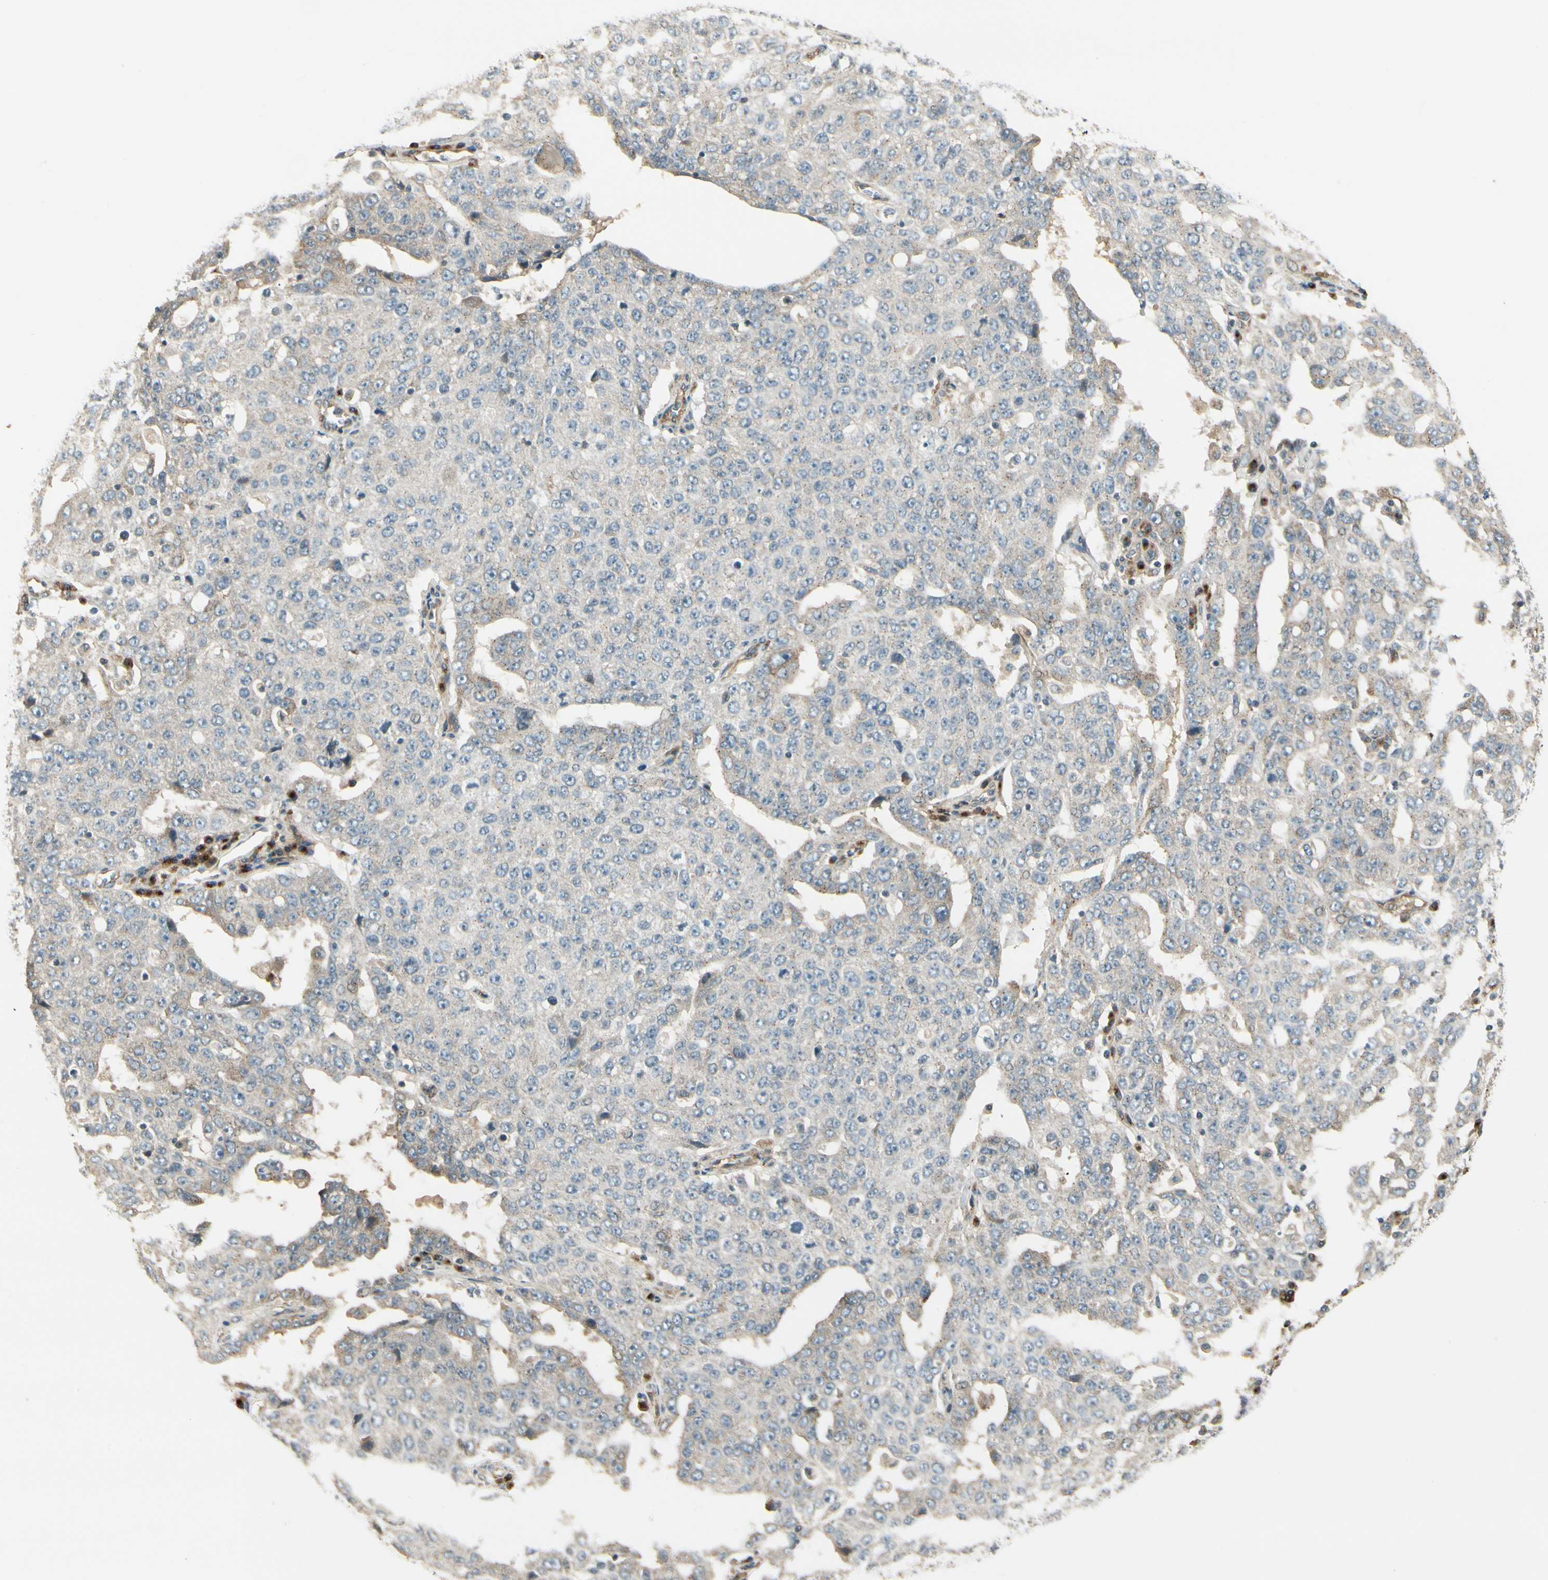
{"staining": {"intensity": "weak", "quantity": ">75%", "location": "cytoplasmic/membranous"}, "tissue": "ovarian cancer", "cell_type": "Tumor cells", "image_type": "cancer", "snomed": [{"axis": "morphology", "description": "Carcinoma, endometroid"}, {"axis": "topography", "description": "Ovary"}], "caption": "Protein positivity by immunohistochemistry (IHC) reveals weak cytoplasmic/membranous positivity in about >75% of tumor cells in ovarian endometroid carcinoma.", "gene": "MANSC1", "patient": {"sex": "female", "age": 62}}